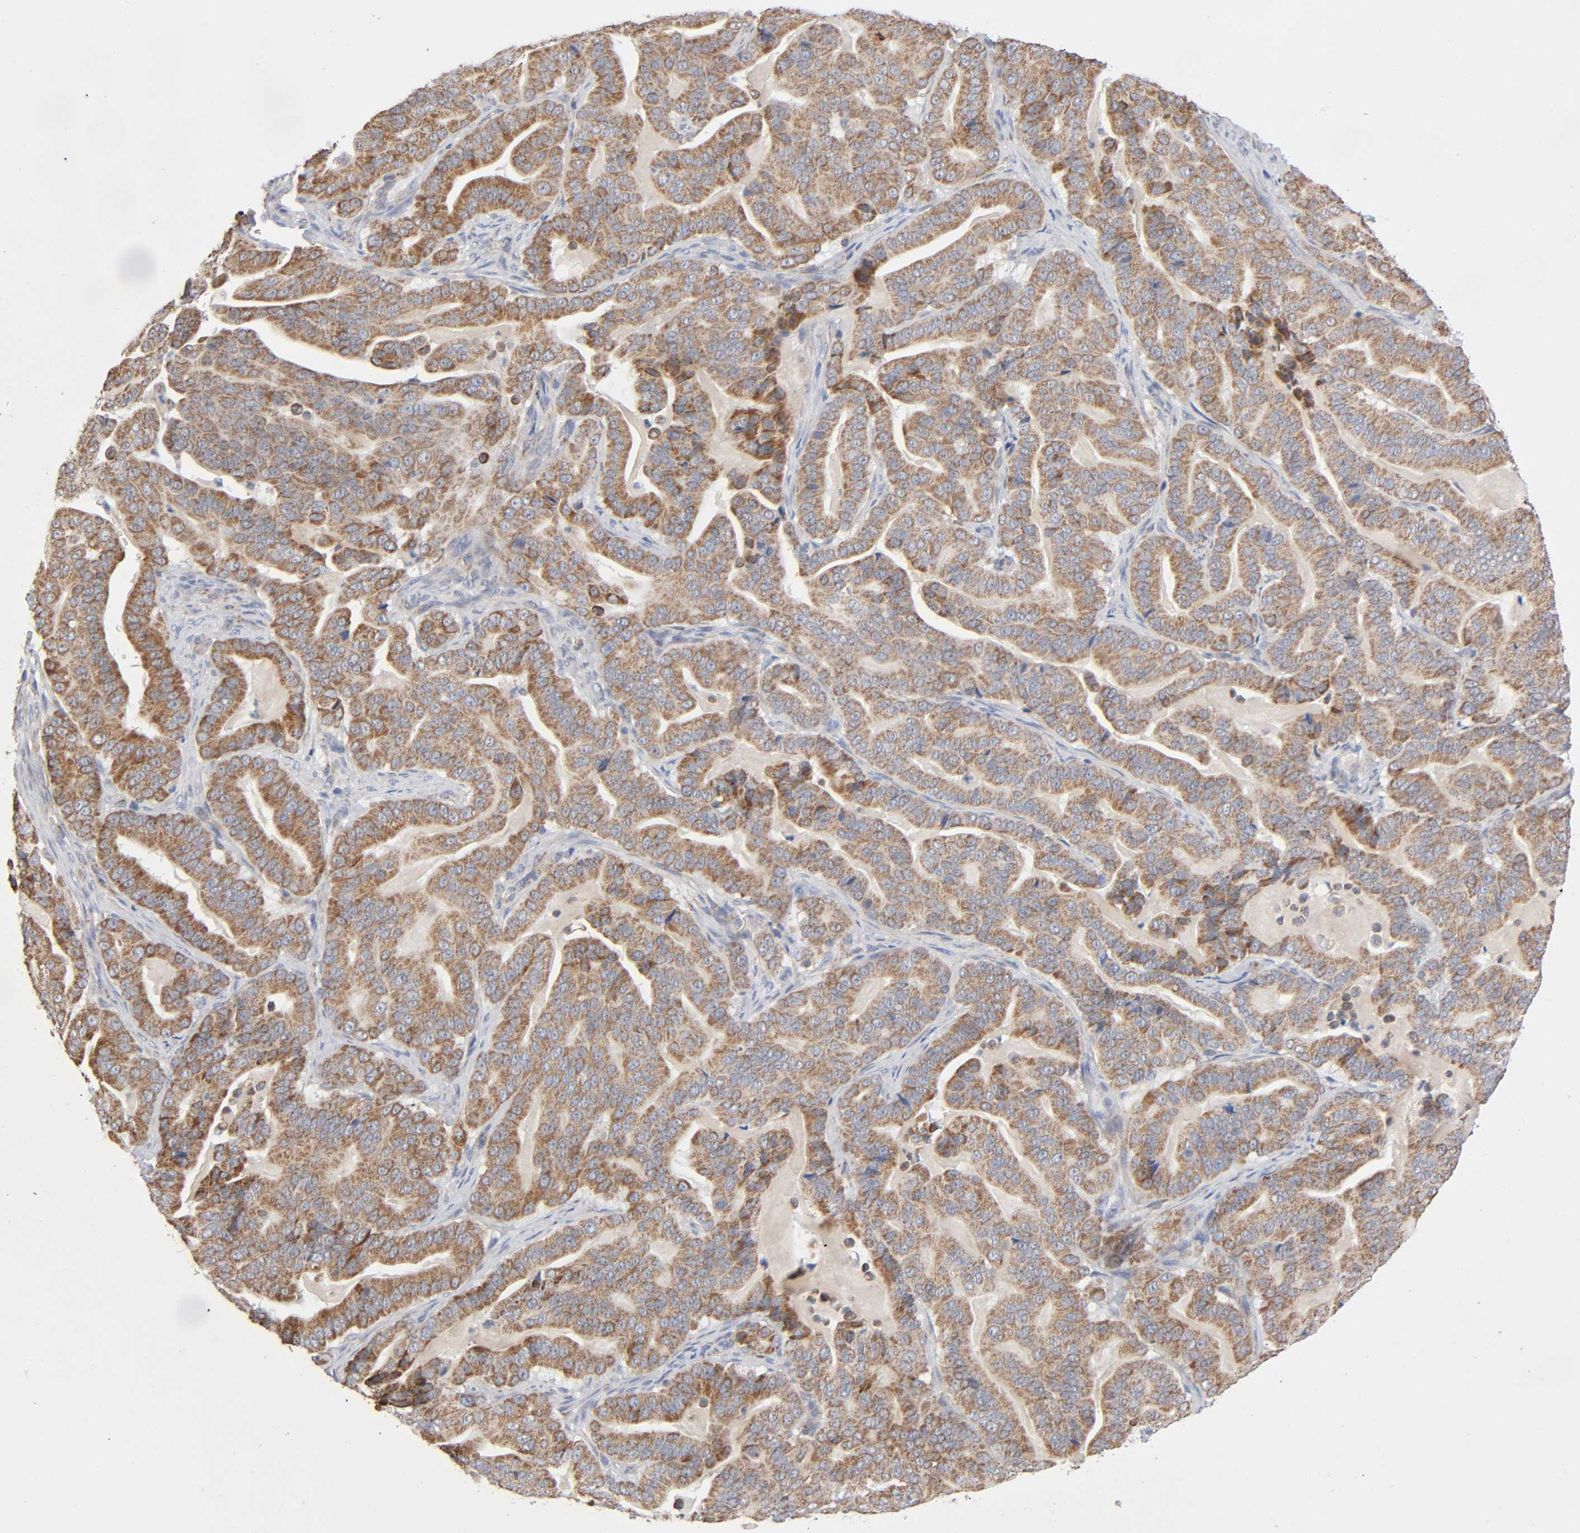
{"staining": {"intensity": "moderate", "quantity": ">75%", "location": "cytoplasmic/membranous"}, "tissue": "pancreatic cancer", "cell_type": "Tumor cells", "image_type": "cancer", "snomed": [{"axis": "morphology", "description": "Adenocarcinoma, NOS"}, {"axis": "topography", "description": "Pancreas"}], "caption": "IHC image of human pancreatic cancer (adenocarcinoma) stained for a protein (brown), which displays medium levels of moderate cytoplasmic/membranous staining in approximately >75% of tumor cells.", "gene": "SYT16", "patient": {"sex": "male", "age": 63}}